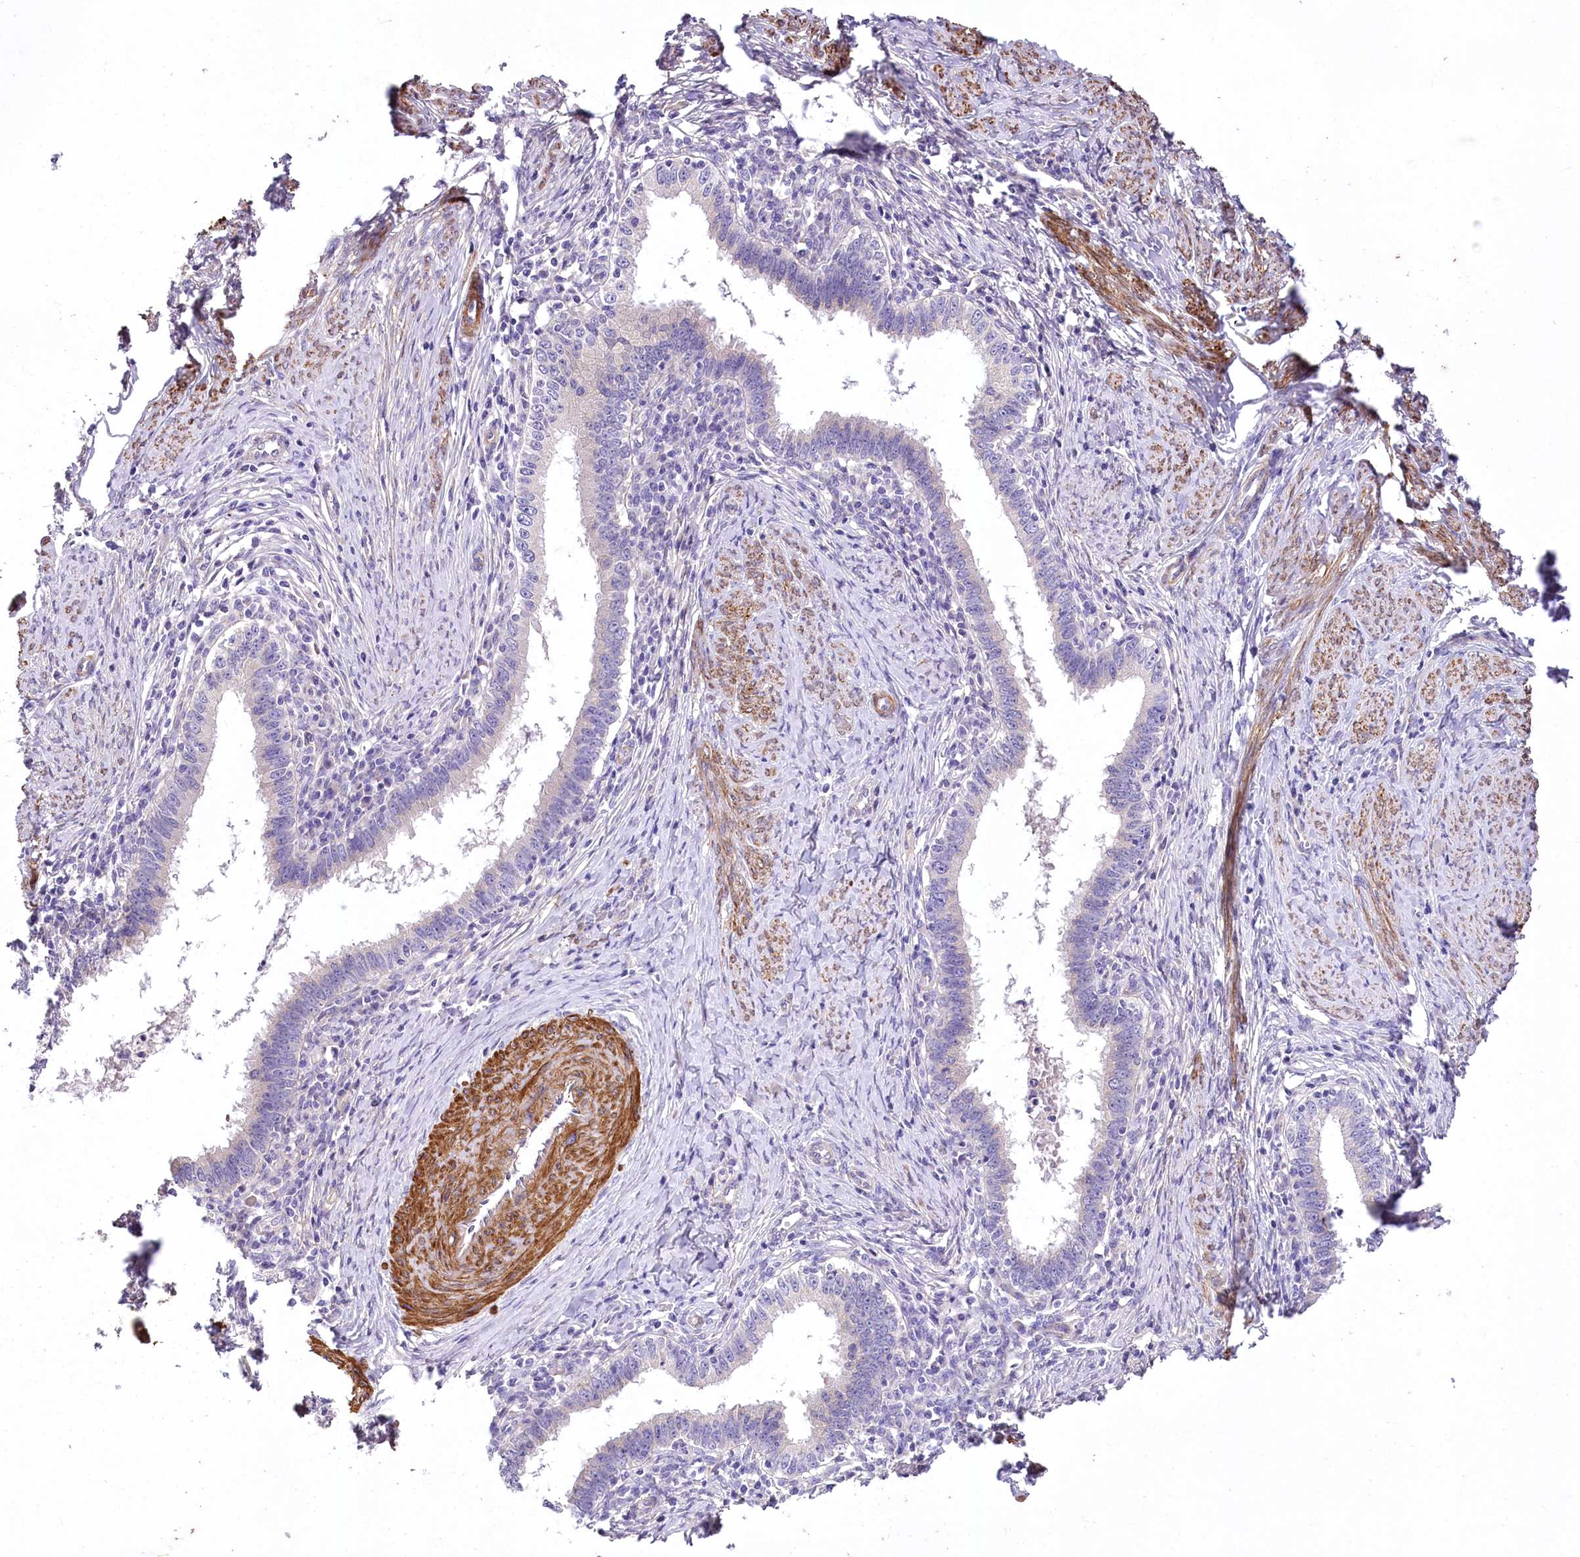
{"staining": {"intensity": "negative", "quantity": "none", "location": "none"}, "tissue": "cervical cancer", "cell_type": "Tumor cells", "image_type": "cancer", "snomed": [{"axis": "morphology", "description": "Adenocarcinoma, NOS"}, {"axis": "topography", "description": "Cervix"}], "caption": "Tumor cells are negative for protein expression in human cervical cancer. (Stains: DAB IHC with hematoxylin counter stain, Microscopy: brightfield microscopy at high magnification).", "gene": "RDH16", "patient": {"sex": "female", "age": 36}}